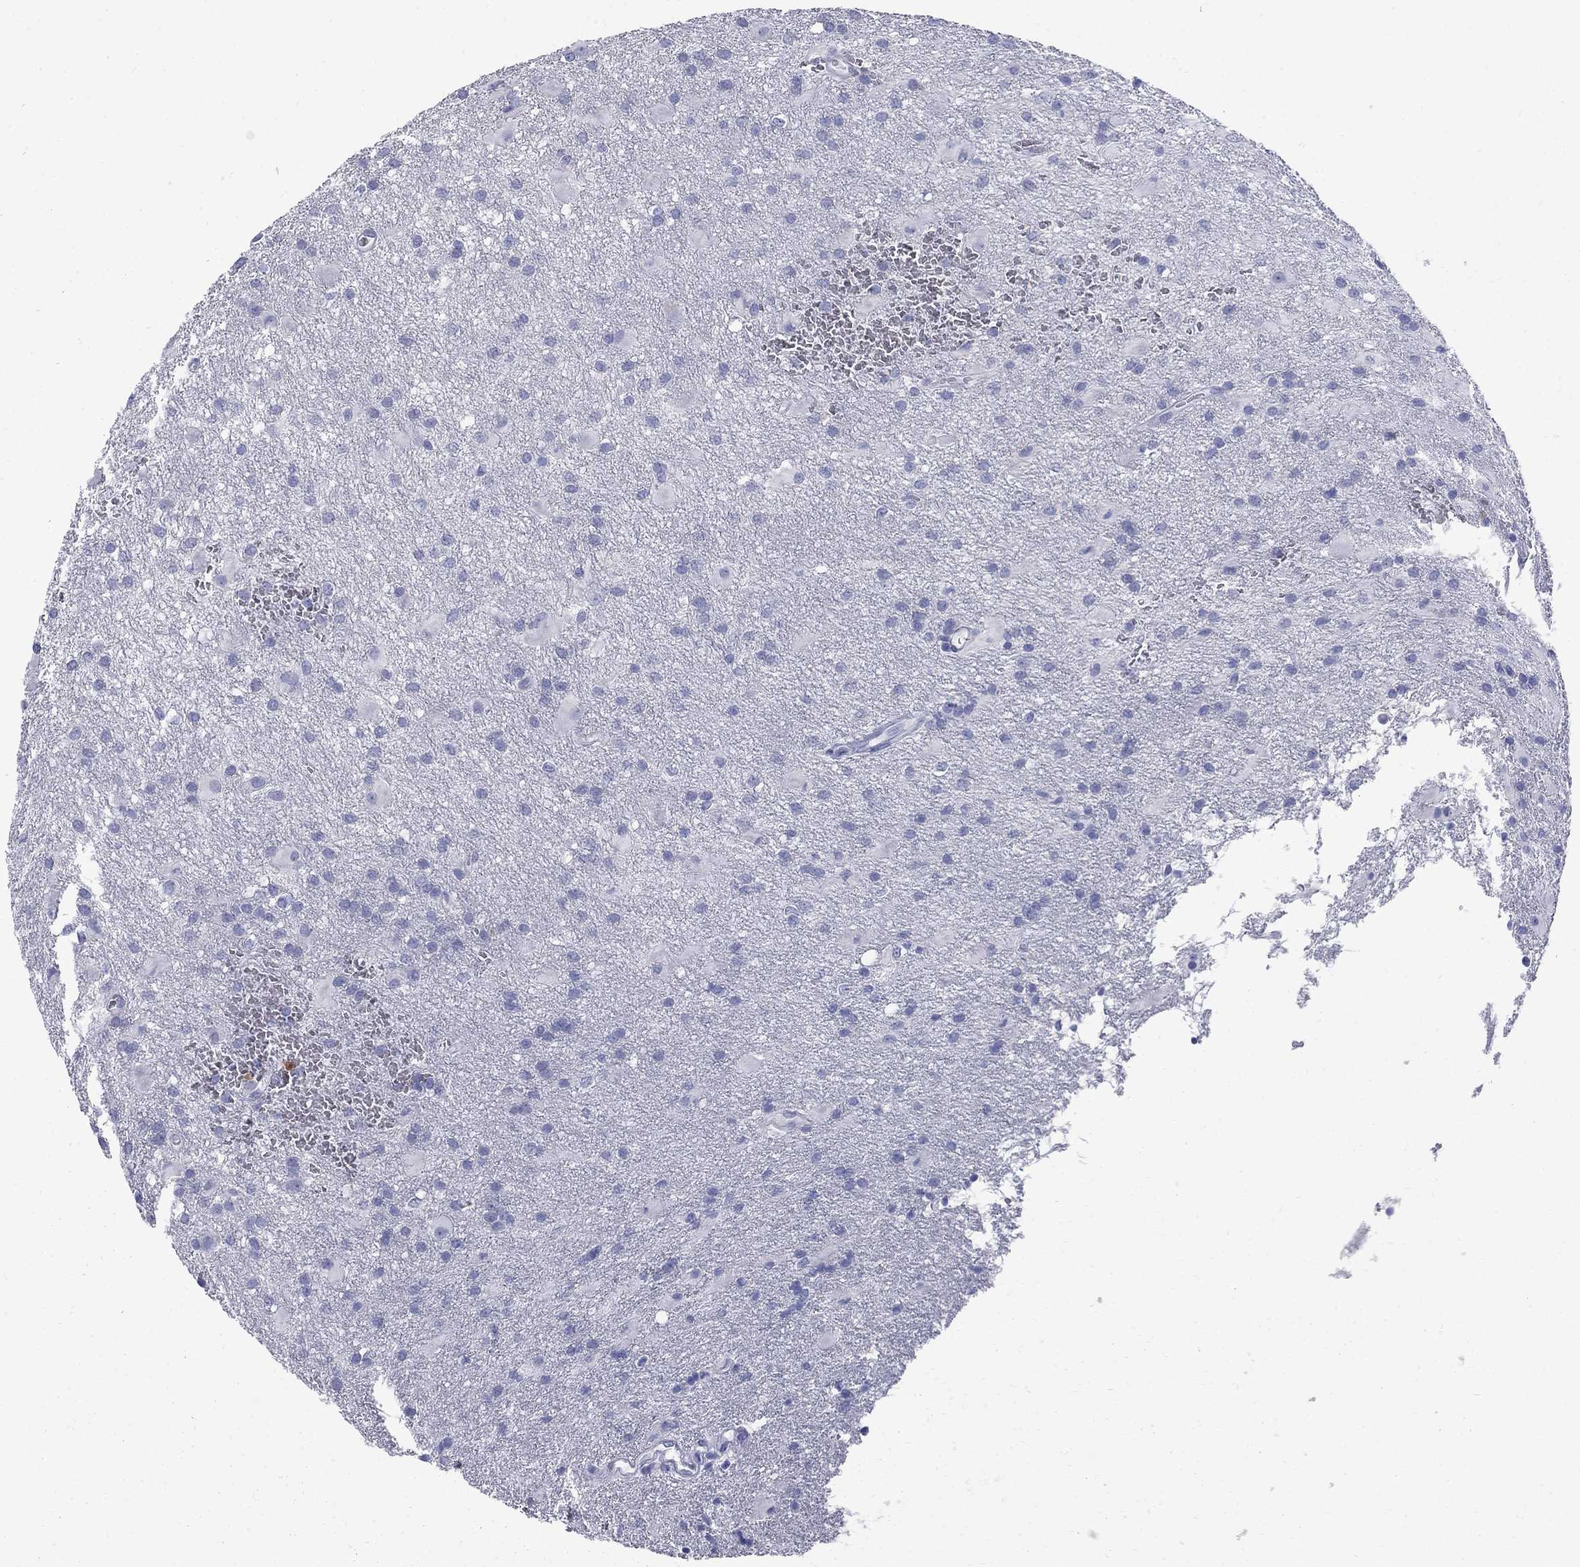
{"staining": {"intensity": "negative", "quantity": "none", "location": "none"}, "tissue": "glioma", "cell_type": "Tumor cells", "image_type": "cancer", "snomed": [{"axis": "morphology", "description": "Glioma, malignant, Low grade"}, {"axis": "topography", "description": "Brain"}], "caption": "Human glioma stained for a protein using immunohistochemistry (IHC) reveals no staining in tumor cells.", "gene": "SERPINB2", "patient": {"sex": "male", "age": 58}}